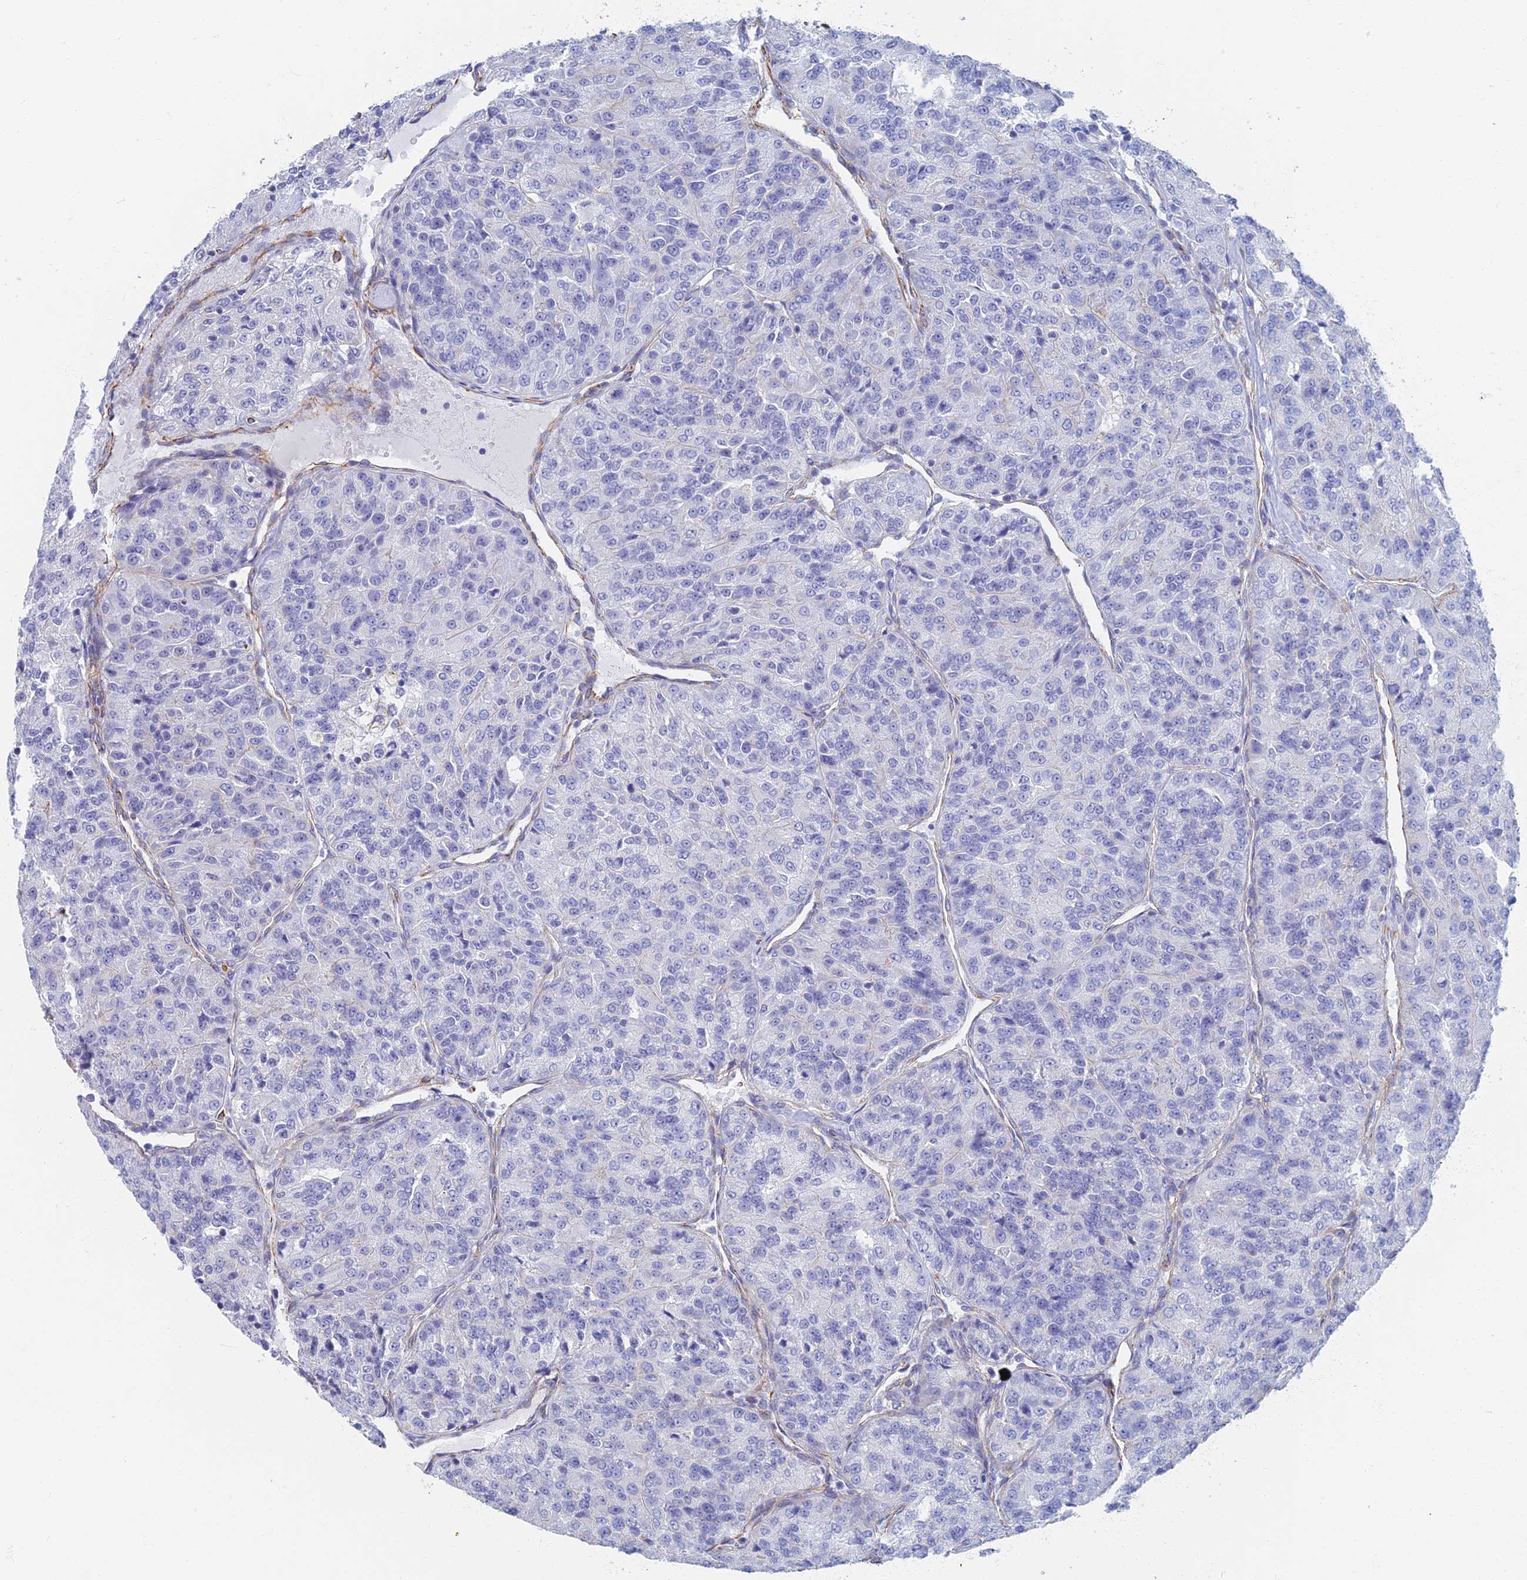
{"staining": {"intensity": "negative", "quantity": "none", "location": "none"}, "tissue": "renal cancer", "cell_type": "Tumor cells", "image_type": "cancer", "snomed": [{"axis": "morphology", "description": "Adenocarcinoma, NOS"}, {"axis": "topography", "description": "Kidney"}], "caption": "Photomicrograph shows no significant protein staining in tumor cells of renal cancer.", "gene": "RMC1", "patient": {"sex": "female", "age": 63}}